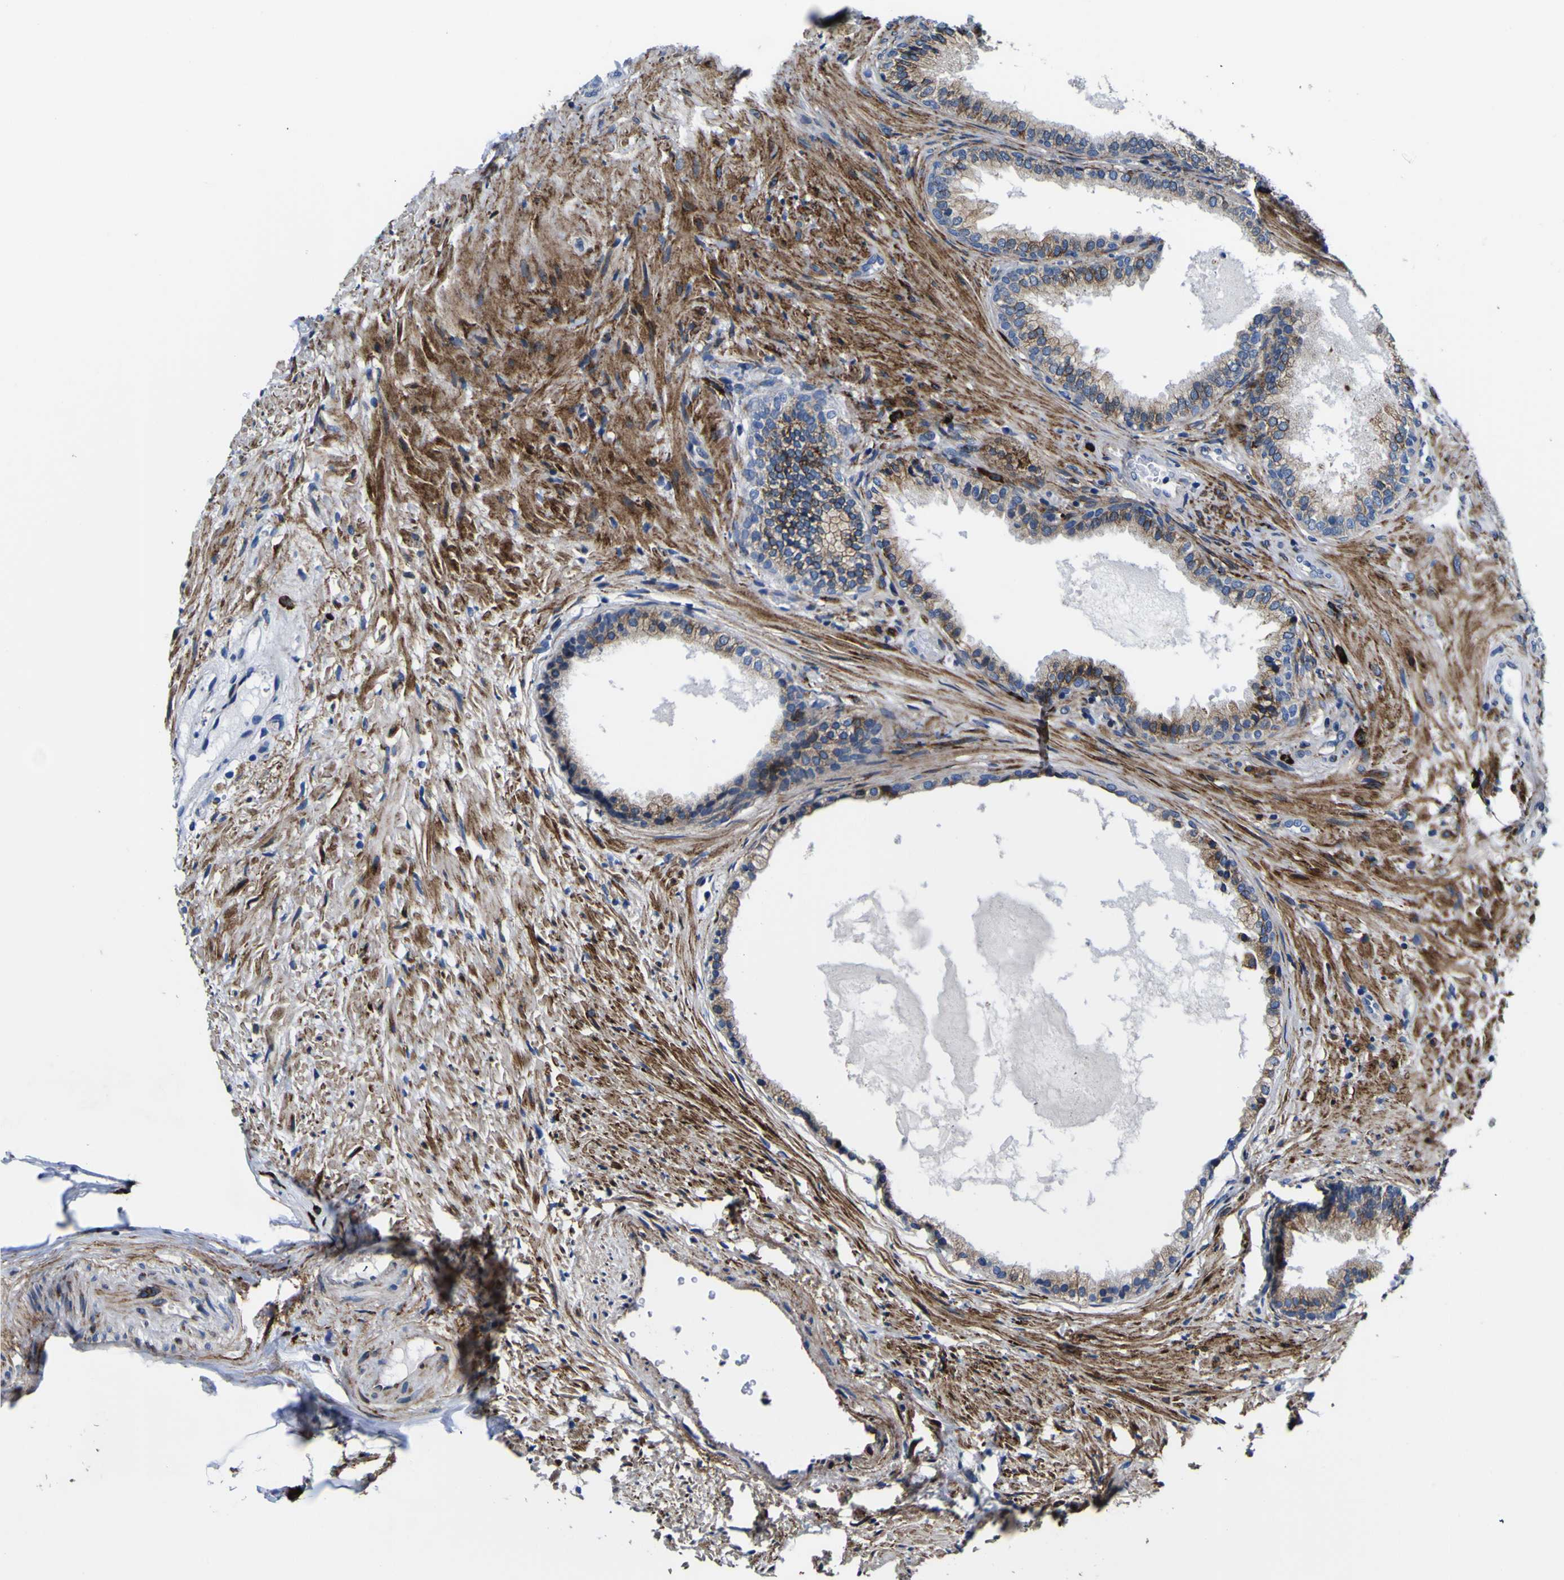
{"staining": {"intensity": "moderate", "quantity": "25%-75%", "location": "cytoplasmic/membranous"}, "tissue": "prostate", "cell_type": "Glandular cells", "image_type": "normal", "snomed": [{"axis": "morphology", "description": "Normal tissue, NOS"}, {"axis": "topography", "description": "Prostate"}], "caption": "Prostate stained for a protein (brown) demonstrates moderate cytoplasmic/membranous positive positivity in about 25%-75% of glandular cells.", "gene": "SCD", "patient": {"sex": "male", "age": 76}}